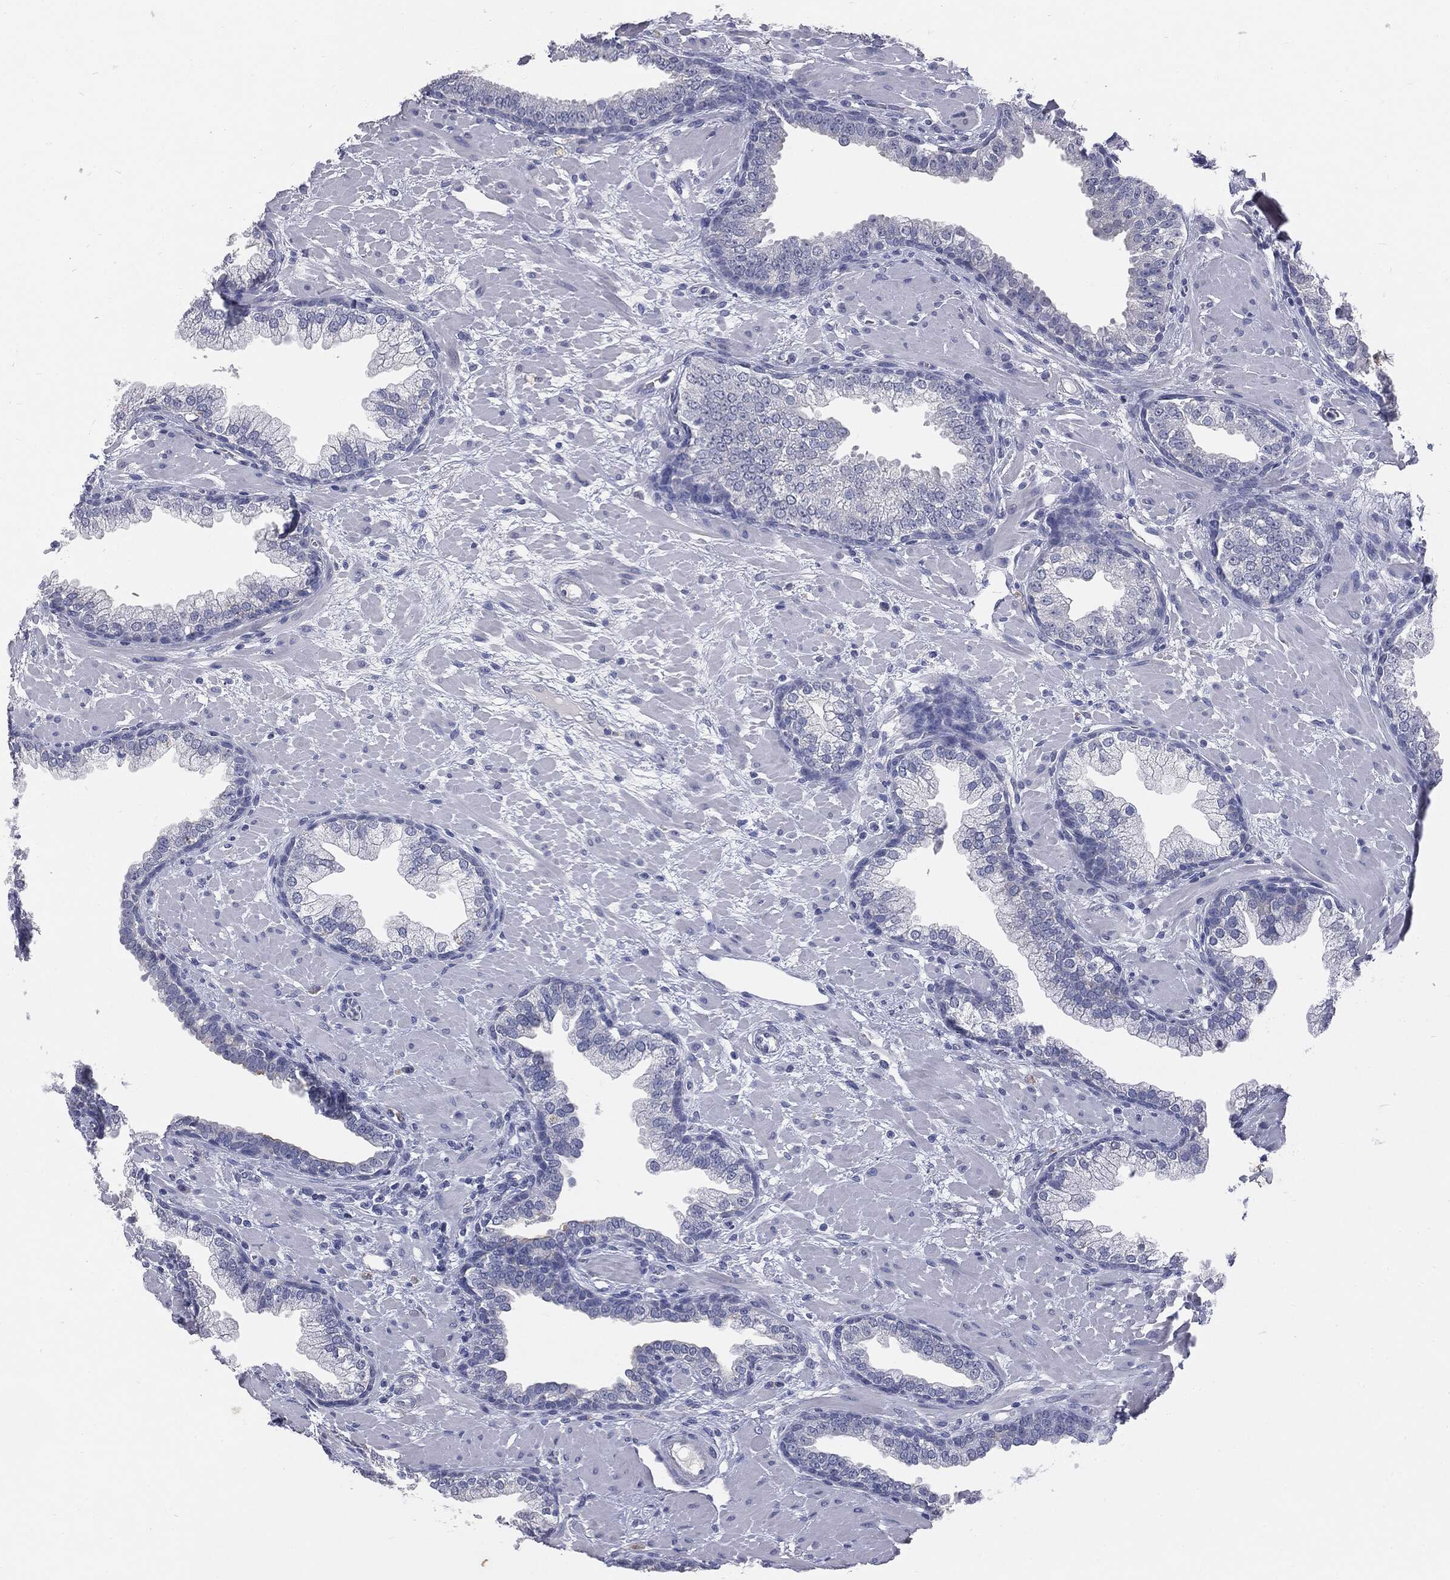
{"staining": {"intensity": "negative", "quantity": "none", "location": "none"}, "tissue": "prostate", "cell_type": "Glandular cells", "image_type": "normal", "snomed": [{"axis": "morphology", "description": "Normal tissue, NOS"}, {"axis": "topography", "description": "Prostate"}], "caption": "Glandular cells are negative for protein expression in benign human prostate. Brightfield microscopy of IHC stained with DAB (brown) and hematoxylin (blue), captured at high magnification.", "gene": "MUC1", "patient": {"sex": "male", "age": 63}}